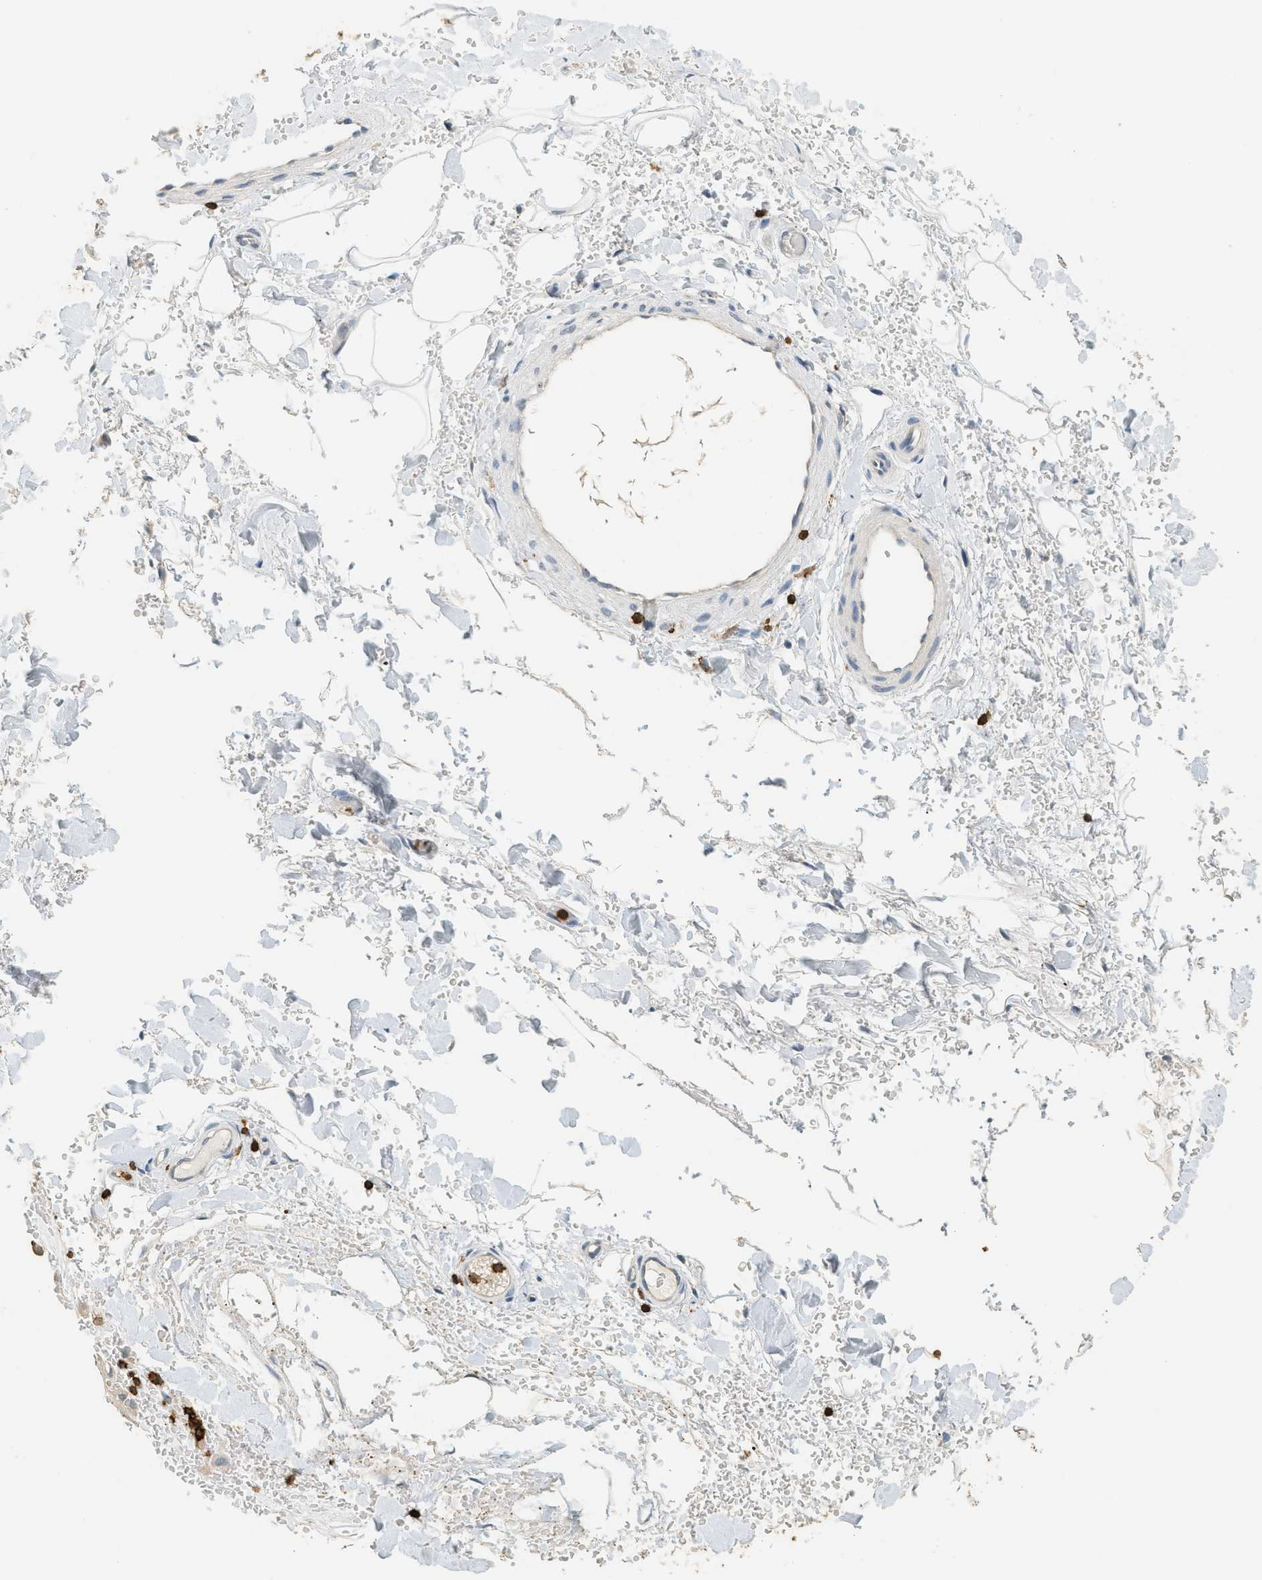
{"staining": {"intensity": "negative", "quantity": "none", "location": "none"}, "tissue": "adipose tissue", "cell_type": "Adipocytes", "image_type": "normal", "snomed": [{"axis": "morphology", "description": "Normal tissue, NOS"}, {"axis": "morphology", "description": "Carcinoma, NOS"}, {"axis": "topography", "description": "Pancreas"}, {"axis": "topography", "description": "Peripheral nerve tissue"}], "caption": "The histopathology image displays no significant expression in adipocytes of adipose tissue. The staining is performed using DAB brown chromogen with nuclei counter-stained in using hematoxylin.", "gene": "LSP1", "patient": {"sex": "female", "age": 29}}